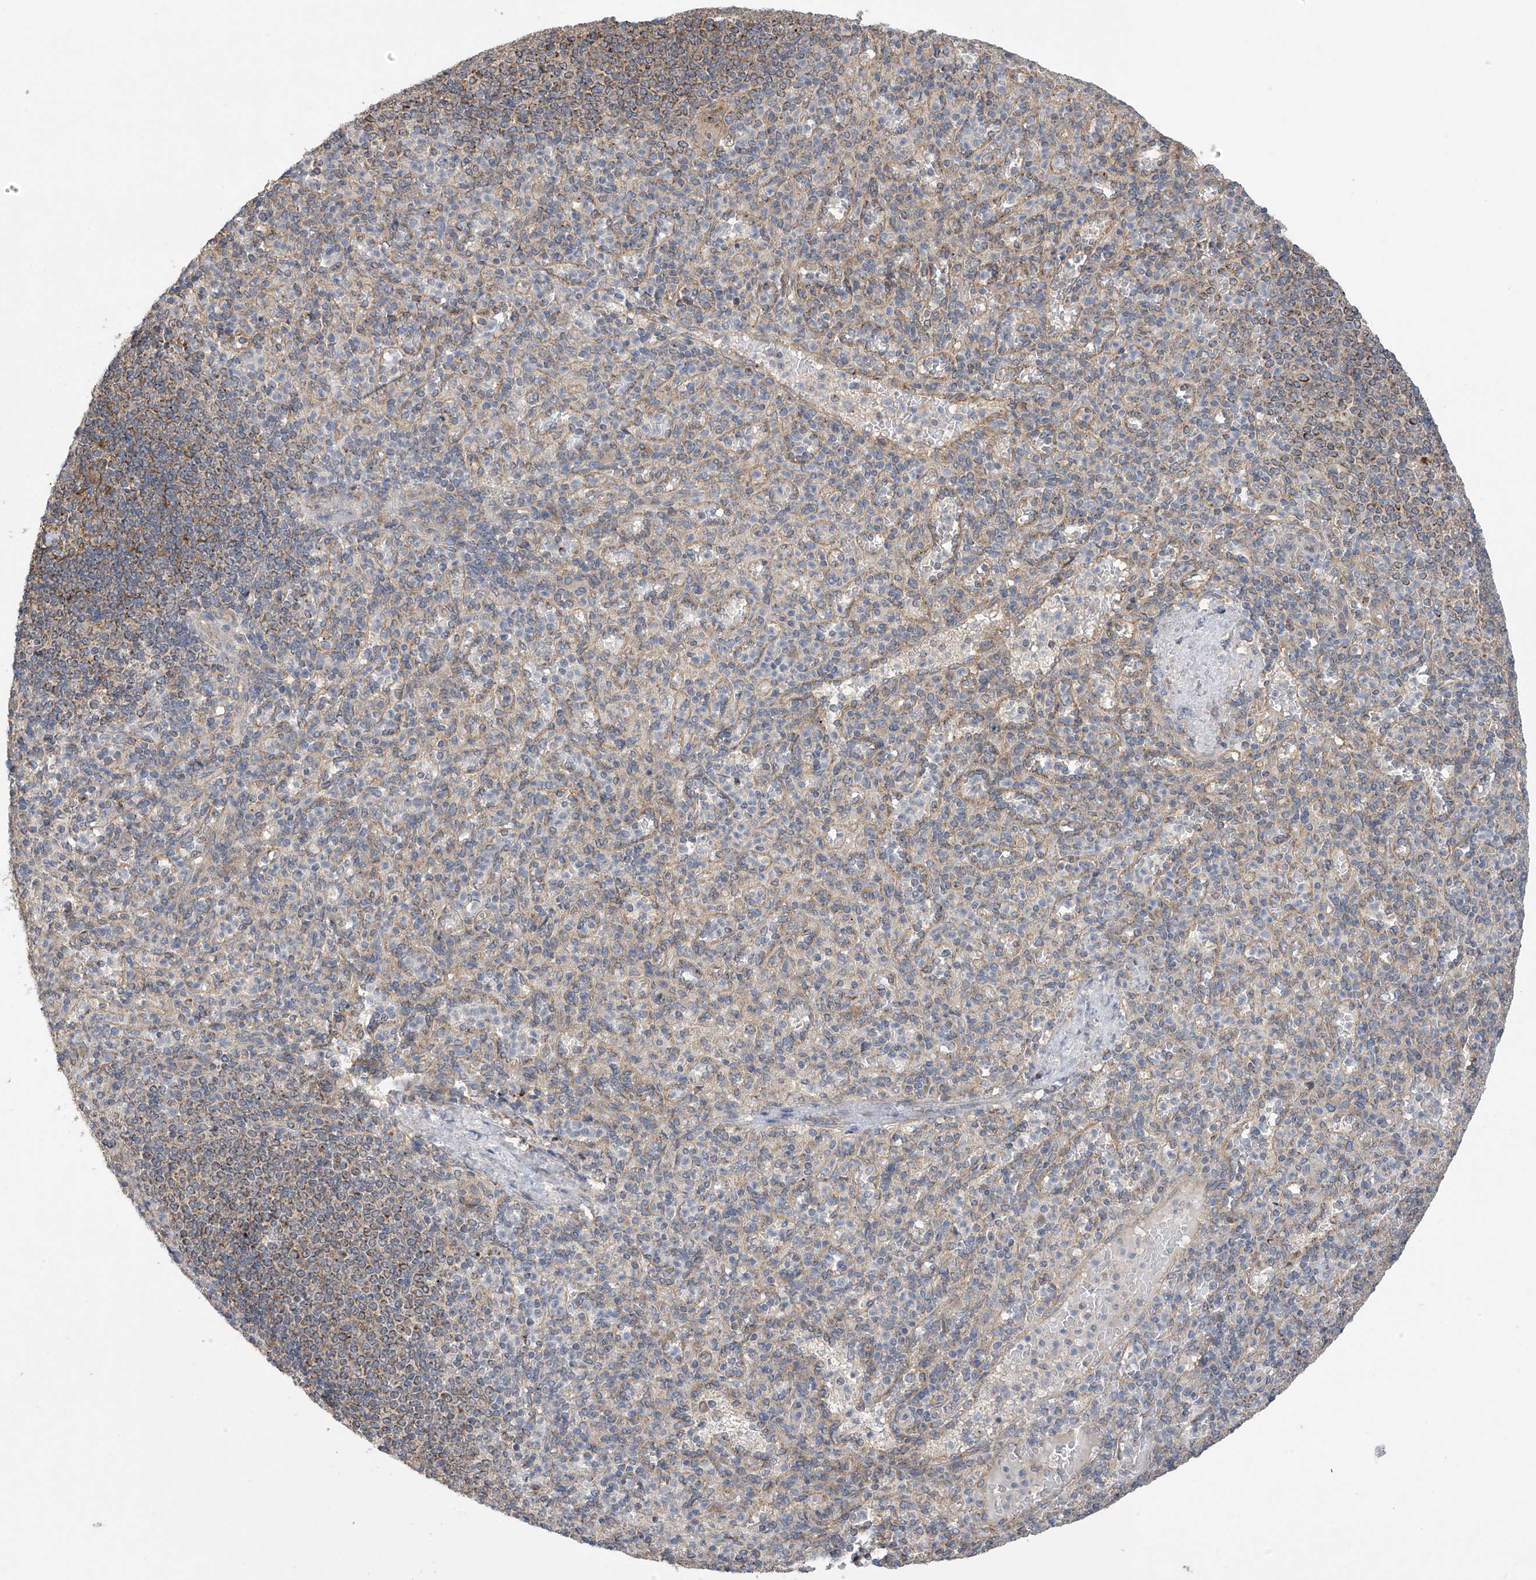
{"staining": {"intensity": "negative", "quantity": "none", "location": "none"}, "tissue": "spleen", "cell_type": "Cells in red pulp", "image_type": "normal", "snomed": [{"axis": "morphology", "description": "Normal tissue, NOS"}, {"axis": "topography", "description": "Spleen"}], "caption": "This is a photomicrograph of immunohistochemistry (IHC) staining of unremarkable spleen, which shows no expression in cells in red pulp.", "gene": "PNPT1", "patient": {"sex": "female", "age": 74}}